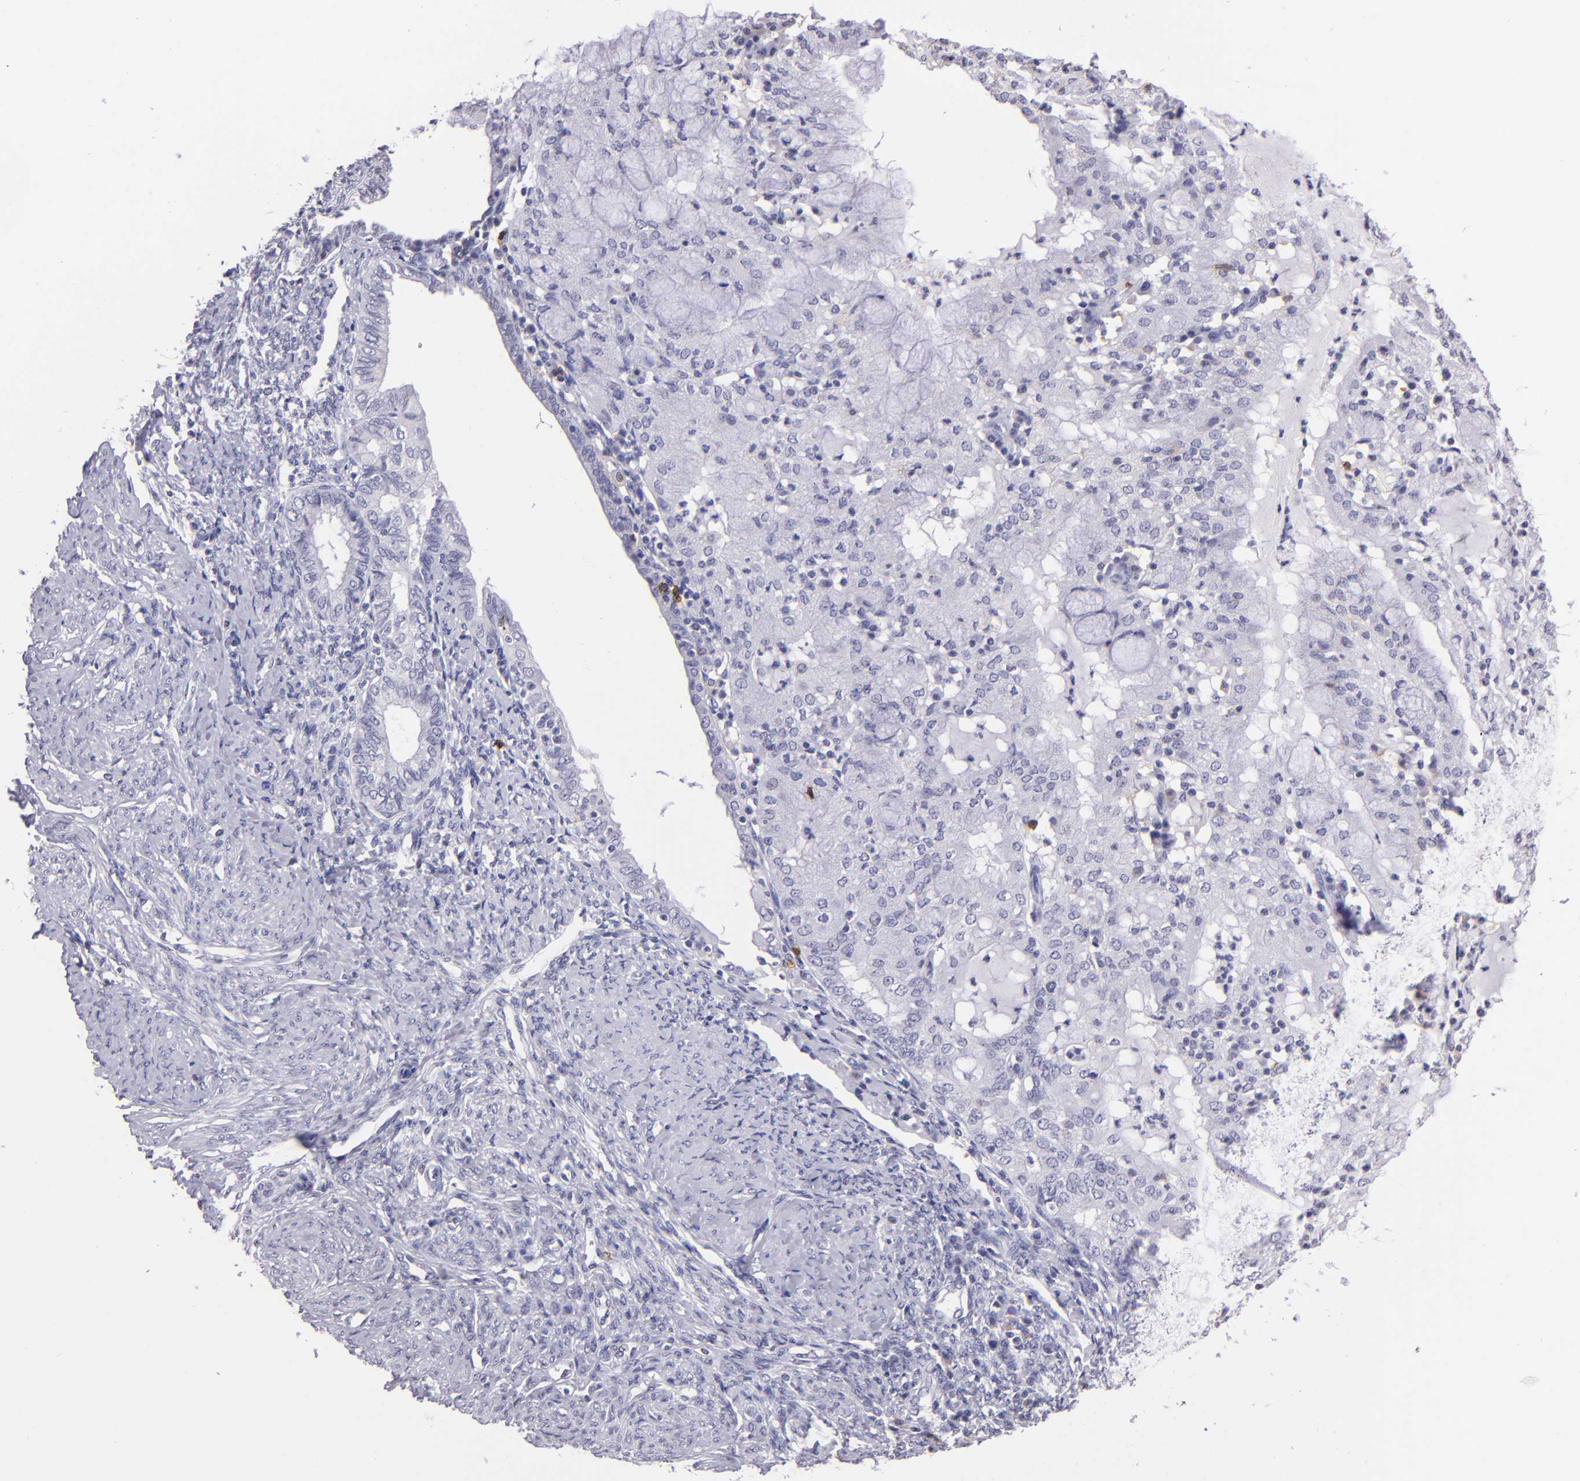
{"staining": {"intensity": "negative", "quantity": "none", "location": "none"}, "tissue": "endometrial cancer", "cell_type": "Tumor cells", "image_type": "cancer", "snomed": [{"axis": "morphology", "description": "Adenocarcinoma, NOS"}, {"axis": "topography", "description": "Endometrium"}], "caption": "Protein analysis of endometrial adenocarcinoma displays no significant staining in tumor cells.", "gene": "IL2RA", "patient": {"sex": "female", "age": 63}}